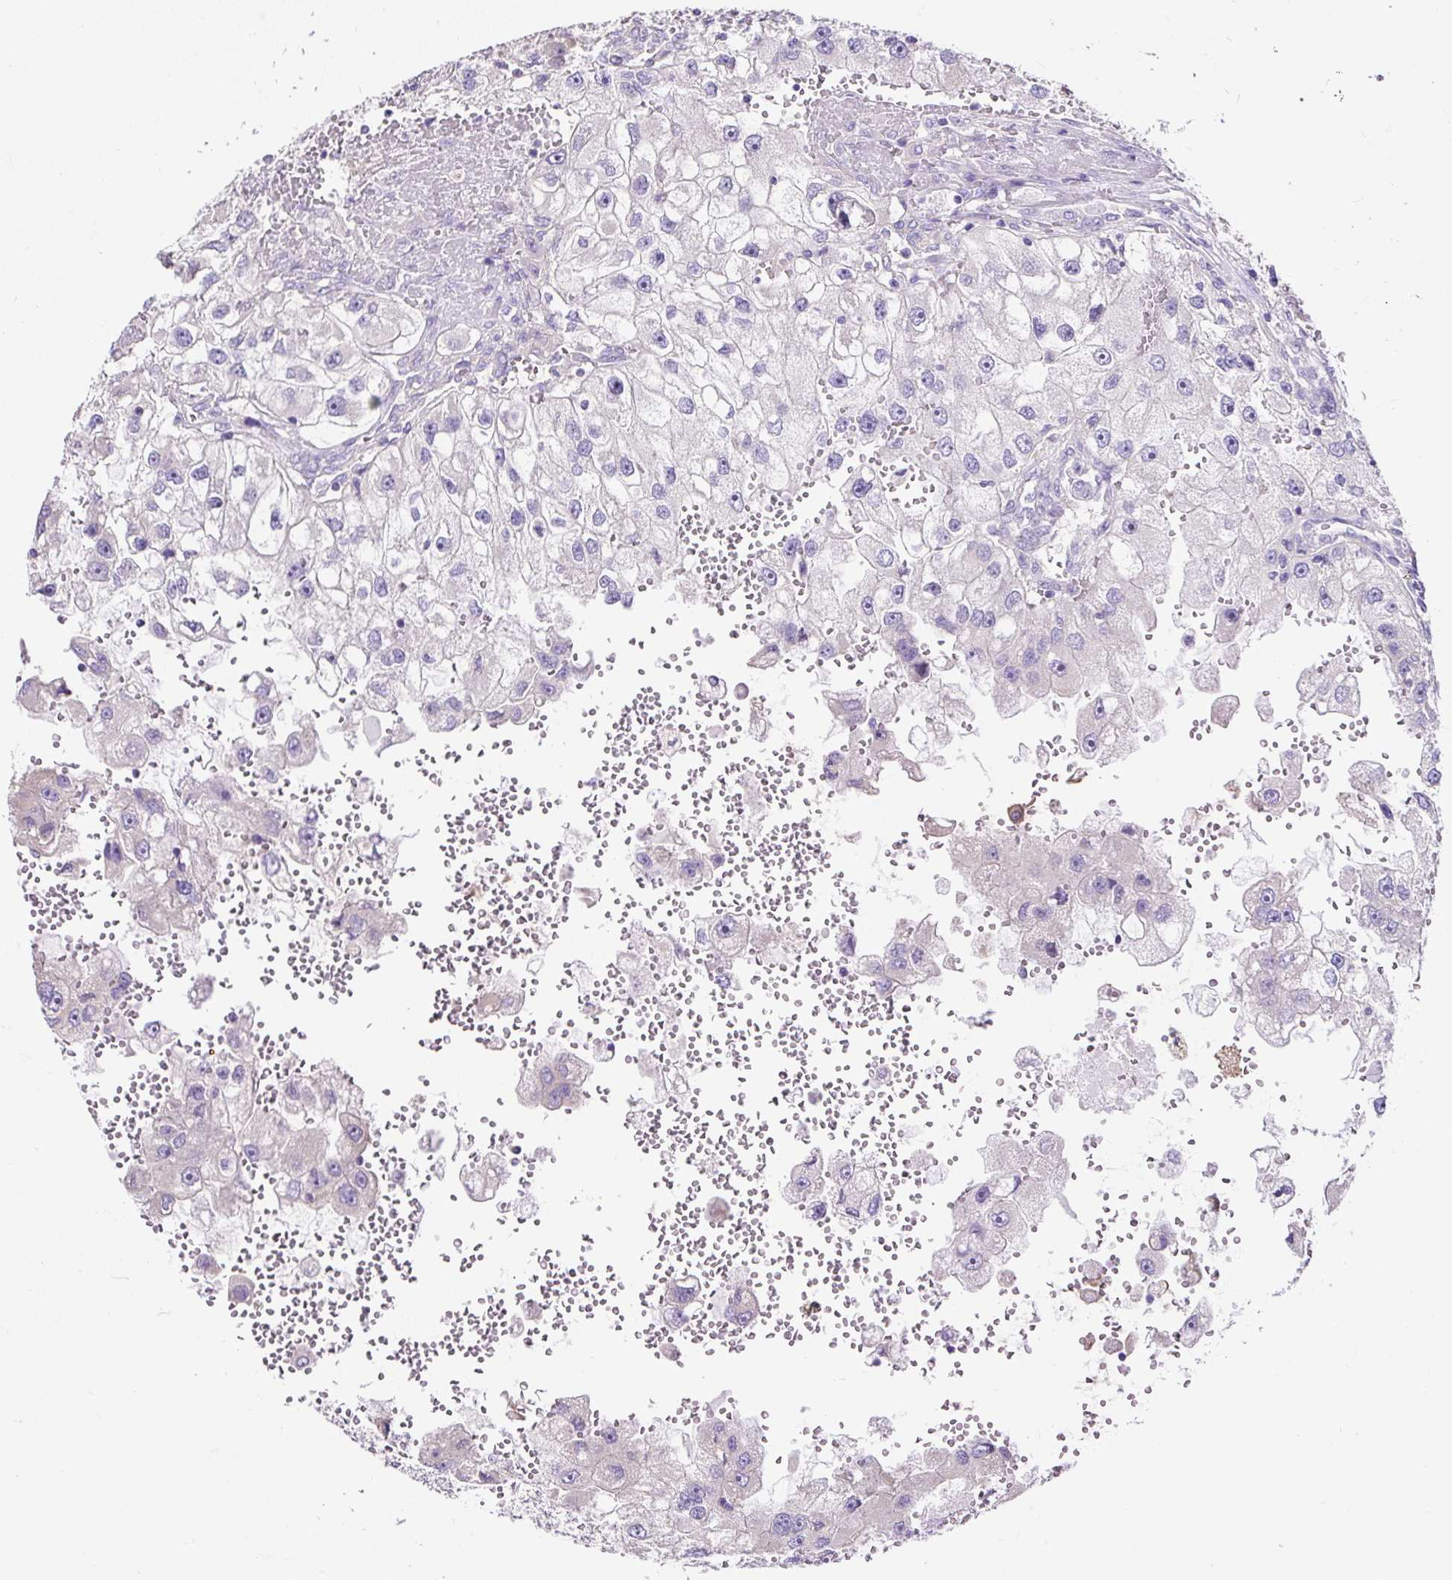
{"staining": {"intensity": "negative", "quantity": "none", "location": "none"}, "tissue": "renal cancer", "cell_type": "Tumor cells", "image_type": "cancer", "snomed": [{"axis": "morphology", "description": "Adenocarcinoma, NOS"}, {"axis": "topography", "description": "Kidney"}], "caption": "This is an immunohistochemistry (IHC) micrograph of human renal cancer. There is no positivity in tumor cells.", "gene": "PDIA2", "patient": {"sex": "male", "age": 63}}